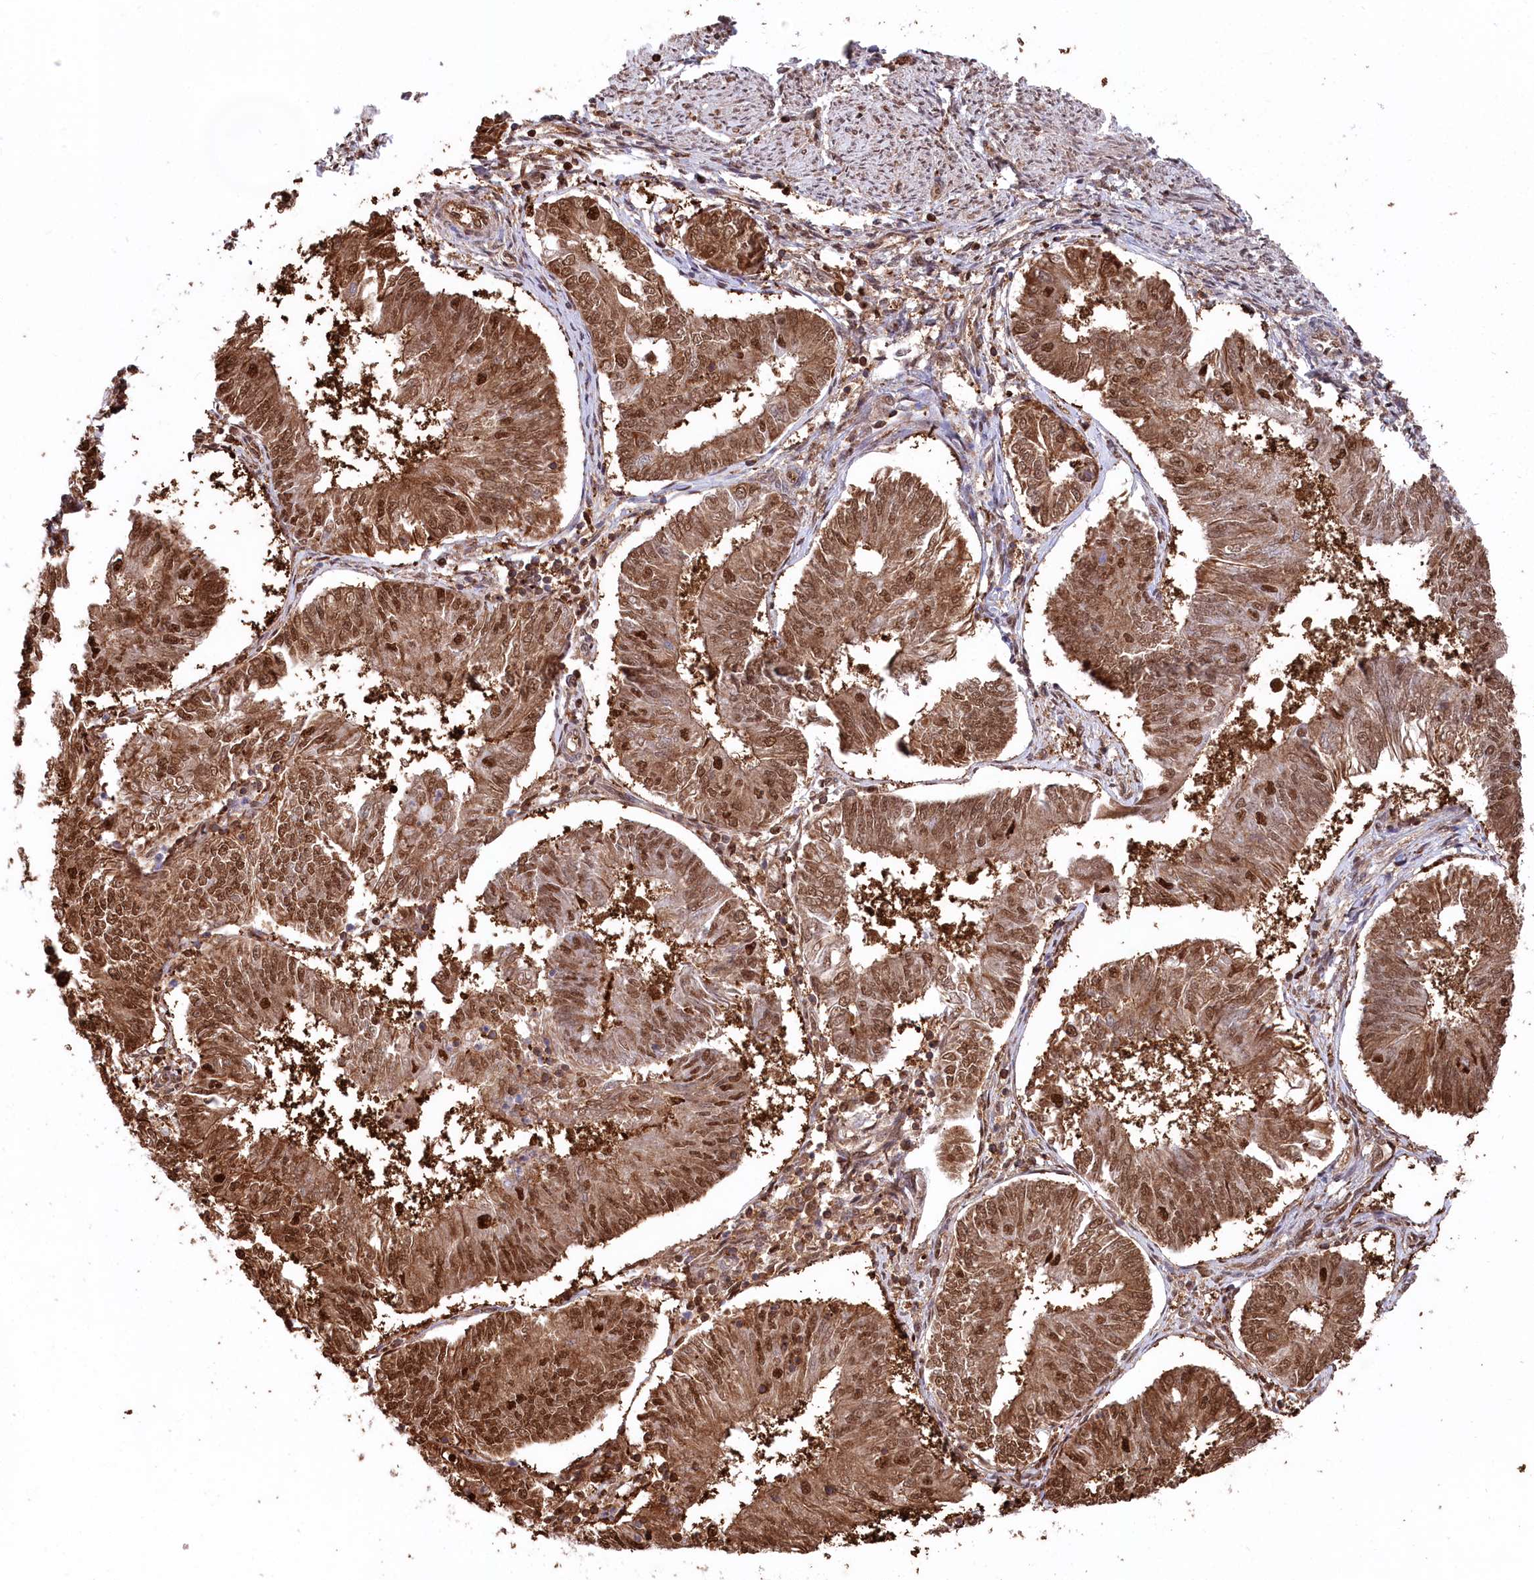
{"staining": {"intensity": "moderate", "quantity": ">75%", "location": "cytoplasmic/membranous,nuclear"}, "tissue": "endometrial cancer", "cell_type": "Tumor cells", "image_type": "cancer", "snomed": [{"axis": "morphology", "description": "Adenocarcinoma, NOS"}, {"axis": "topography", "description": "Endometrium"}], "caption": "Human endometrial cancer (adenocarcinoma) stained for a protein (brown) demonstrates moderate cytoplasmic/membranous and nuclear positive expression in approximately >75% of tumor cells.", "gene": "PSMA1", "patient": {"sex": "female", "age": 58}}